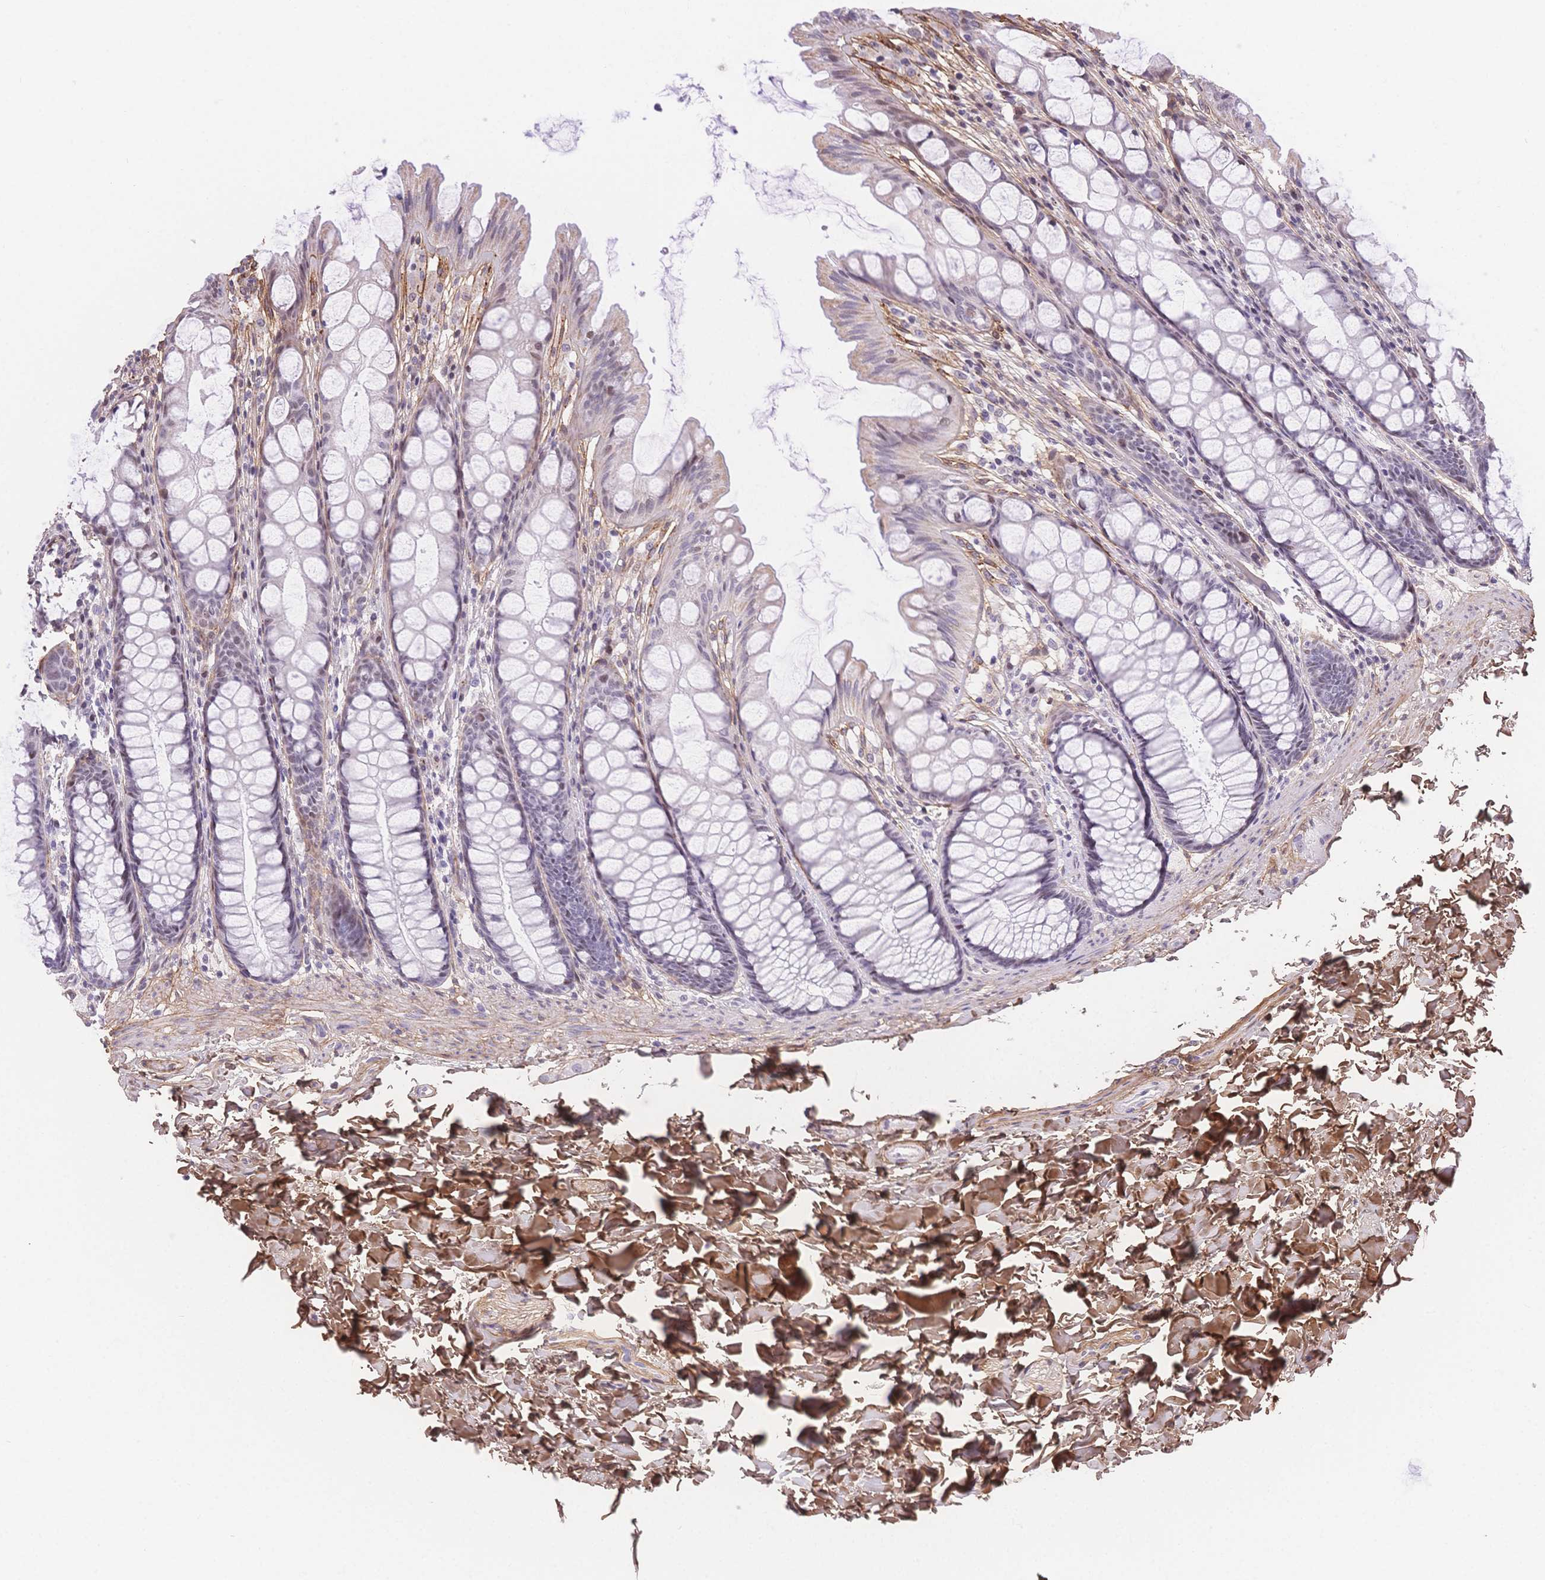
{"staining": {"intensity": "negative", "quantity": "none", "location": "none"}, "tissue": "colon", "cell_type": "Endothelial cells", "image_type": "normal", "snomed": [{"axis": "morphology", "description": "Normal tissue, NOS"}, {"axis": "topography", "description": "Colon"}], "caption": "This is an IHC histopathology image of normal colon. There is no positivity in endothelial cells.", "gene": "PDZD2", "patient": {"sex": "male", "age": 47}}